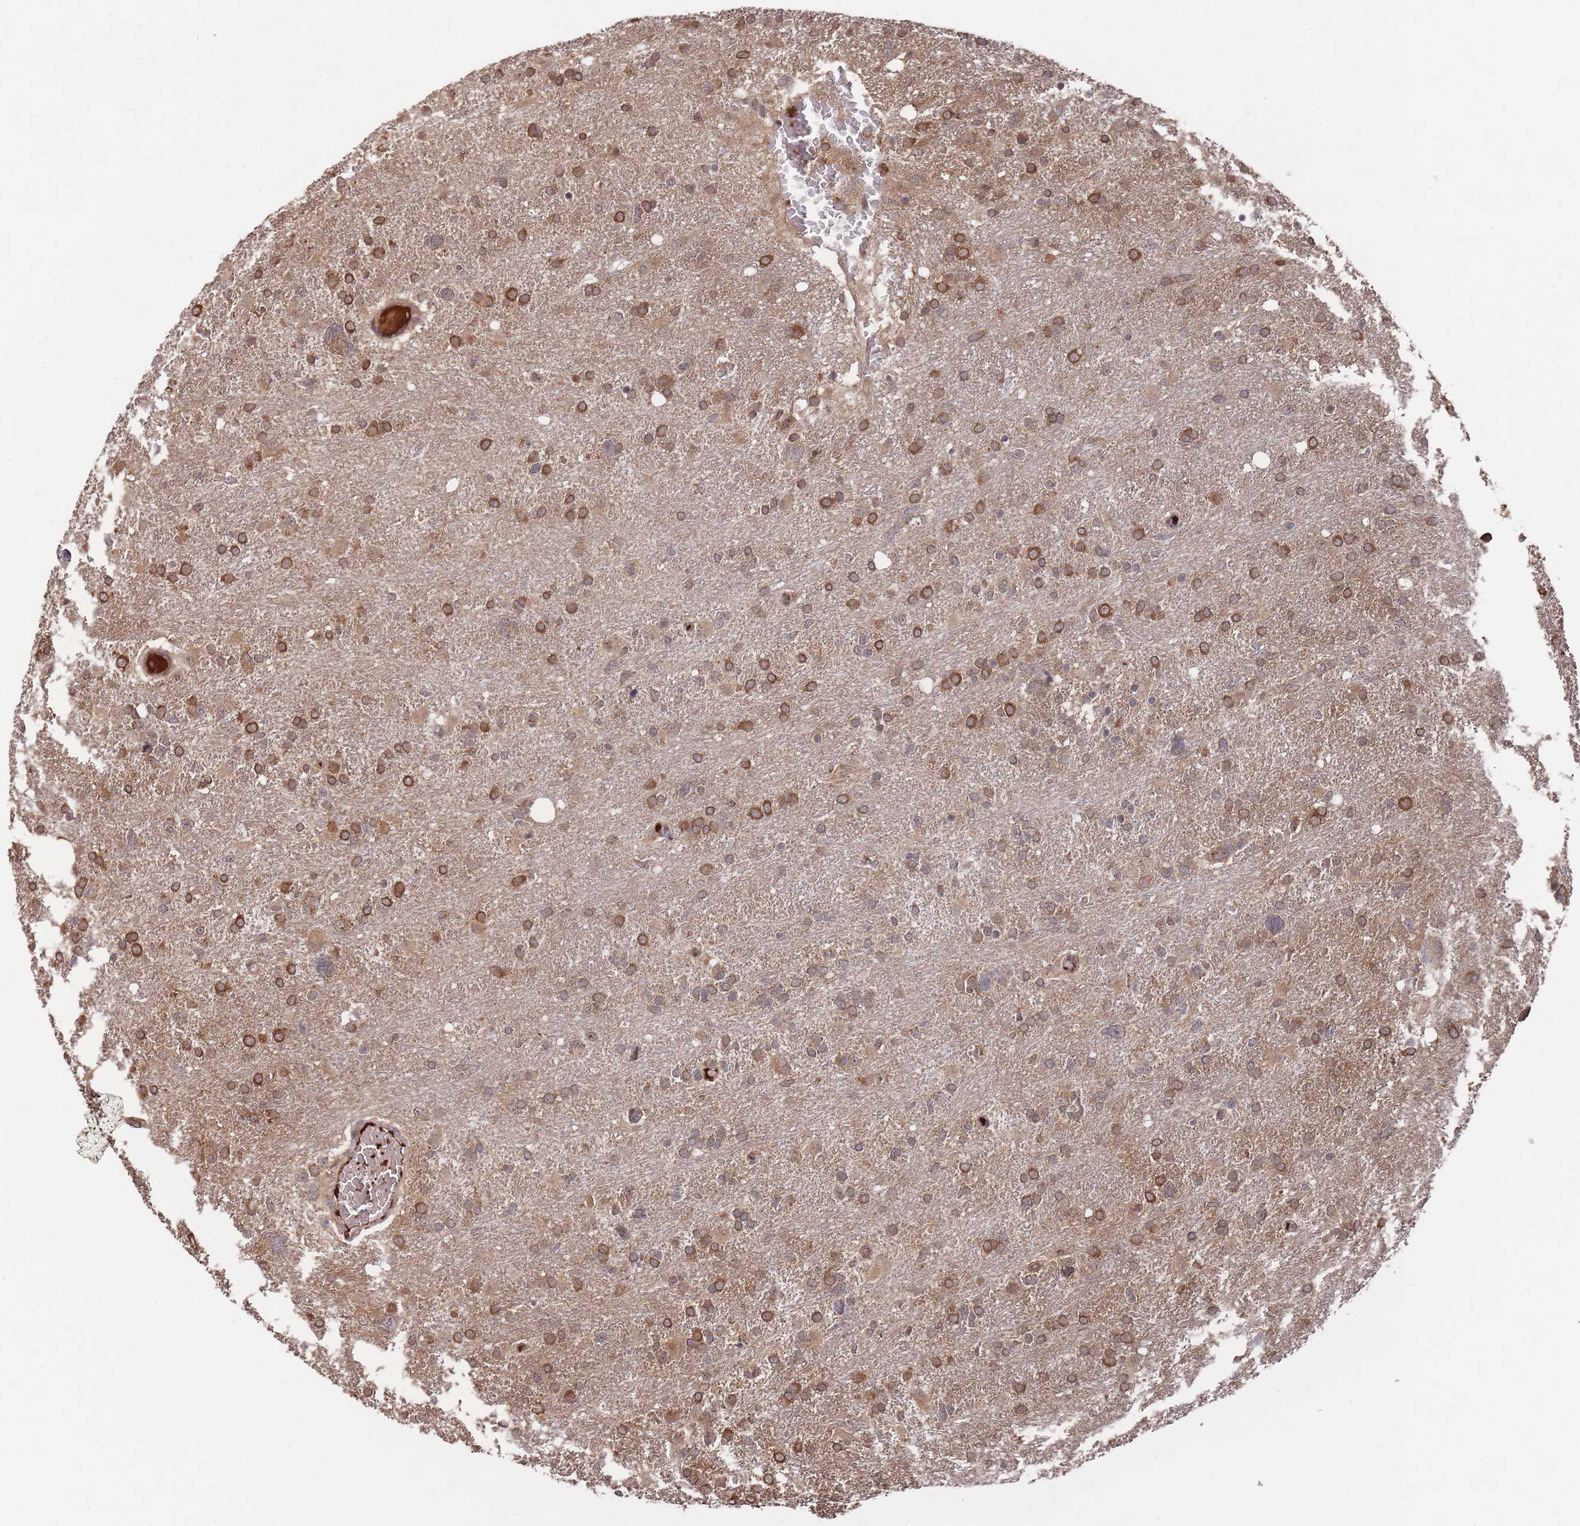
{"staining": {"intensity": "strong", "quantity": ">75%", "location": "cytoplasmic/membranous"}, "tissue": "glioma", "cell_type": "Tumor cells", "image_type": "cancer", "snomed": [{"axis": "morphology", "description": "Glioma, malignant, High grade"}, {"axis": "topography", "description": "Brain"}], "caption": "An IHC micrograph of tumor tissue is shown. Protein staining in brown highlights strong cytoplasmic/membranous positivity in high-grade glioma (malignant) within tumor cells.", "gene": "SF3B1", "patient": {"sex": "male", "age": 61}}